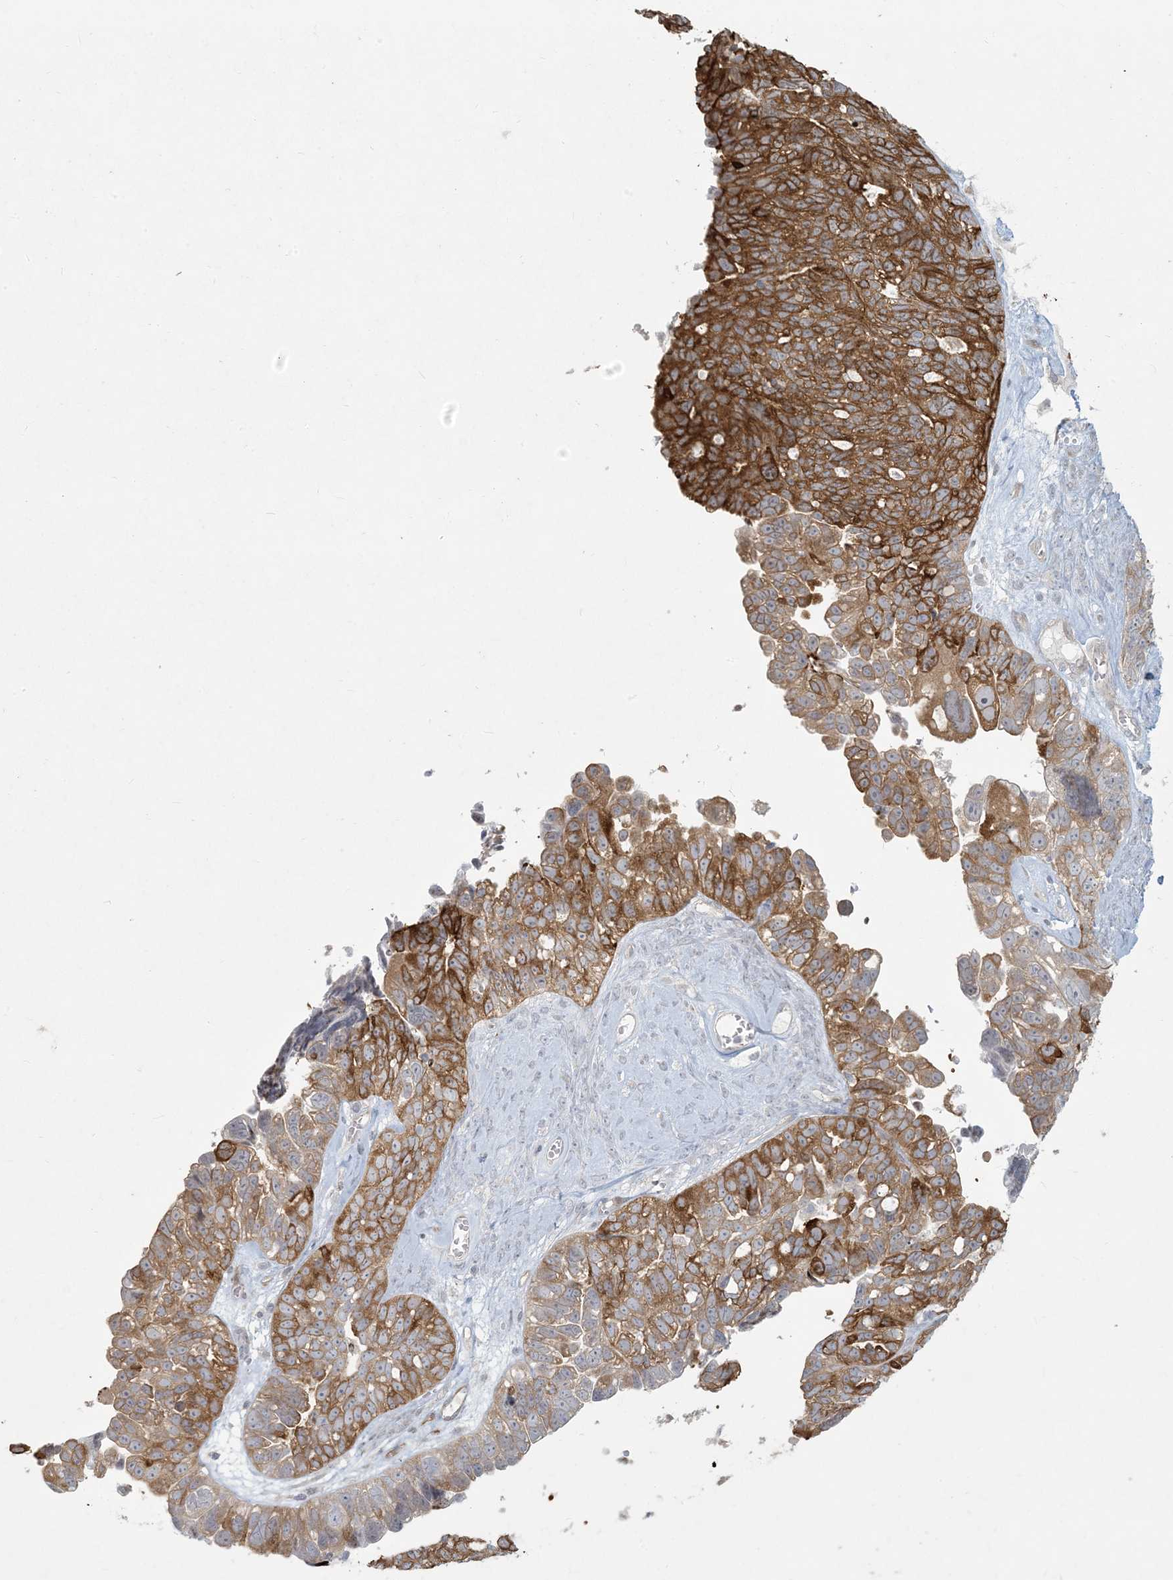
{"staining": {"intensity": "strong", "quantity": ">75%", "location": "cytoplasmic/membranous"}, "tissue": "ovarian cancer", "cell_type": "Tumor cells", "image_type": "cancer", "snomed": [{"axis": "morphology", "description": "Cystadenocarcinoma, serous, NOS"}, {"axis": "topography", "description": "Ovary"}], "caption": "Strong cytoplasmic/membranous protein staining is present in about >75% of tumor cells in ovarian serous cystadenocarcinoma.", "gene": "BCORL1", "patient": {"sex": "female", "age": 79}}